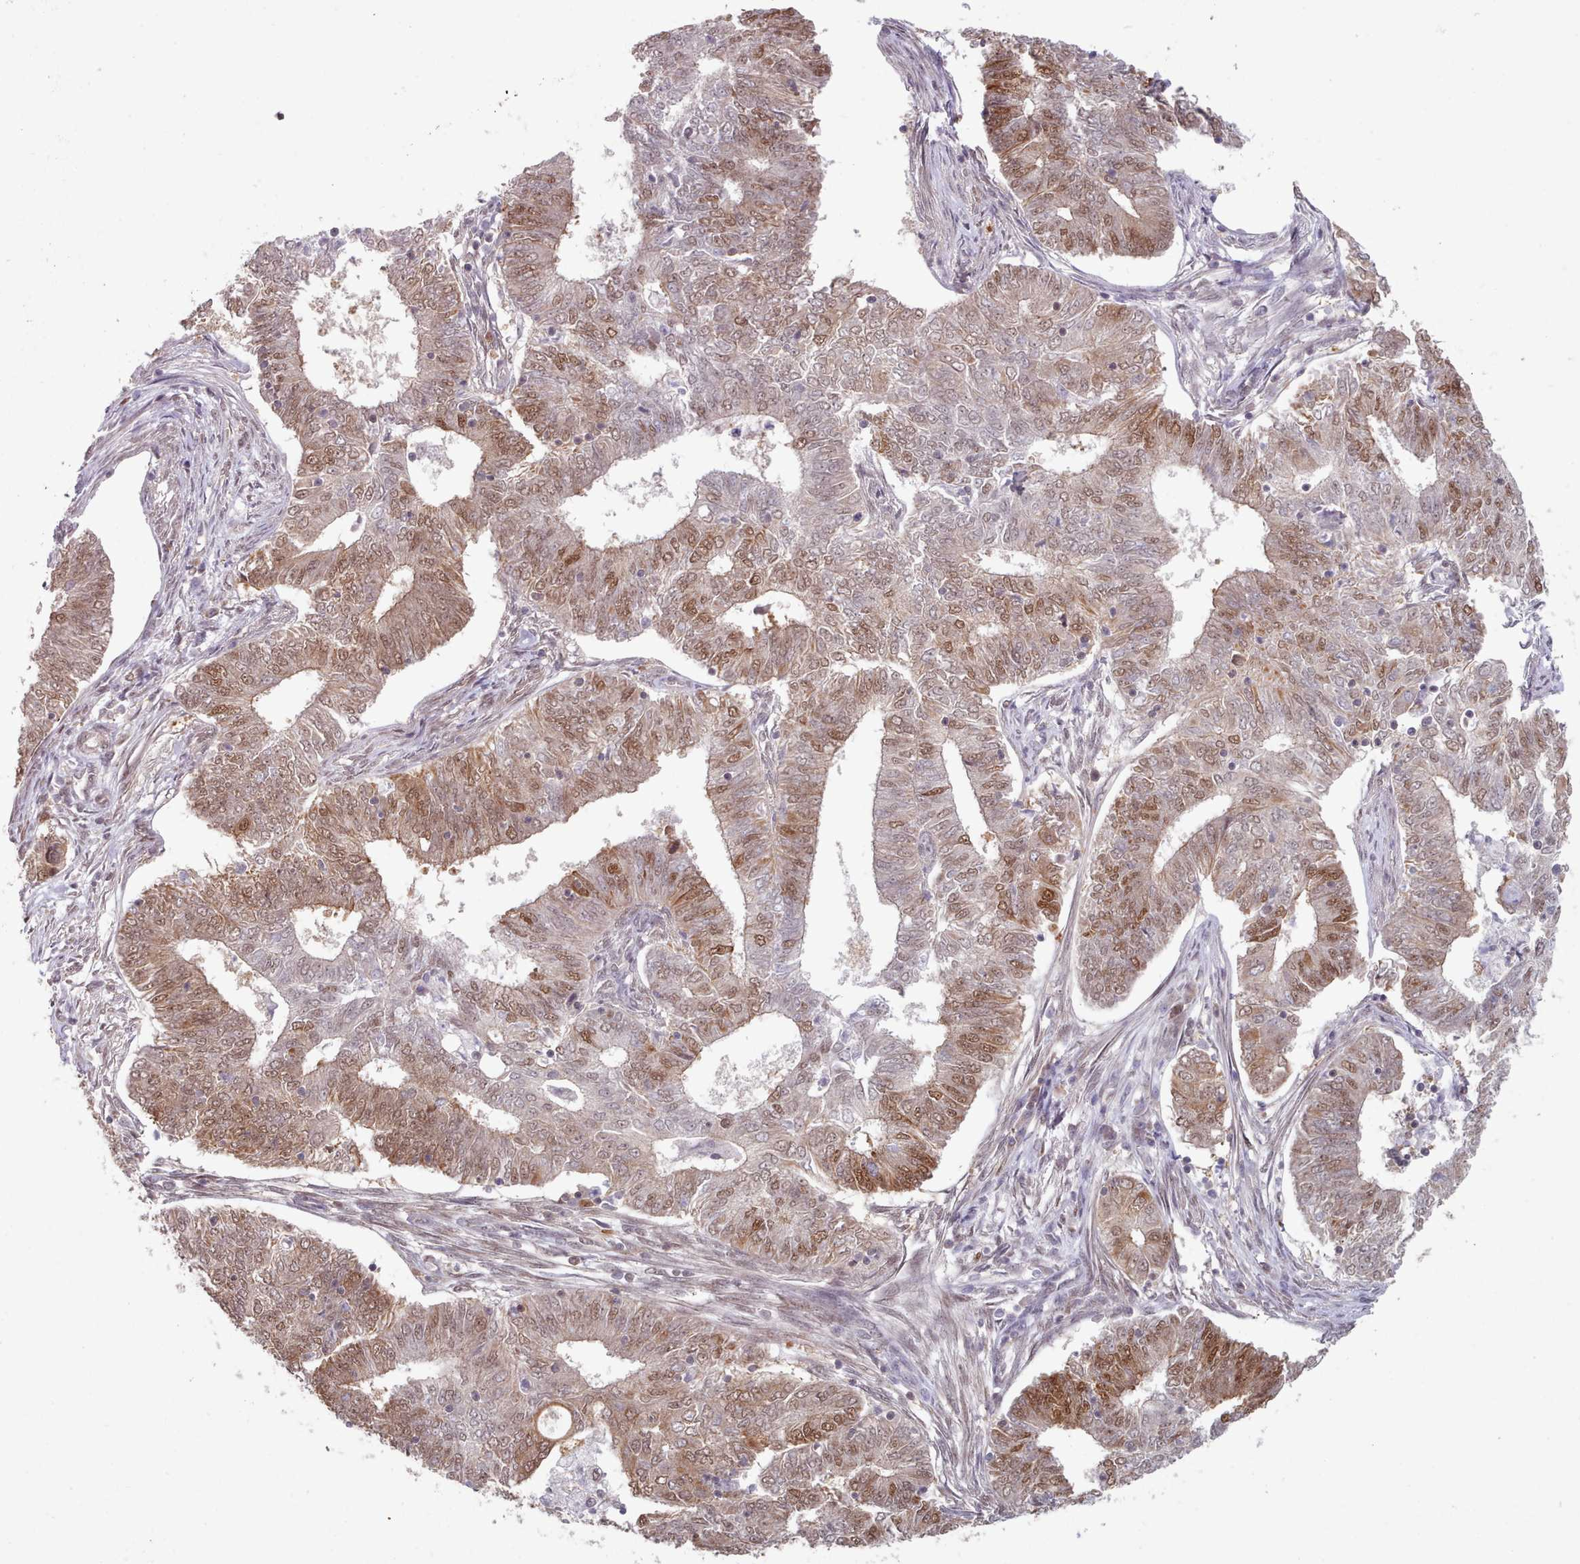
{"staining": {"intensity": "moderate", "quantity": ">75%", "location": "nuclear"}, "tissue": "endometrial cancer", "cell_type": "Tumor cells", "image_type": "cancer", "snomed": [{"axis": "morphology", "description": "Adenocarcinoma, NOS"}, {"axis": "topography", "description": "Endometrium"}], "caption": "Protein staining of endometrial adenocarcinoma tissue reveals moderate nuclear expression in approximately >75% of tumor cells. (DAB (3,3'-diaminobenzidine) = brown stain, brightfield microscopy at high magnification).", "gene": "CES3", "patient": {"sex": "female", "age": 62}}